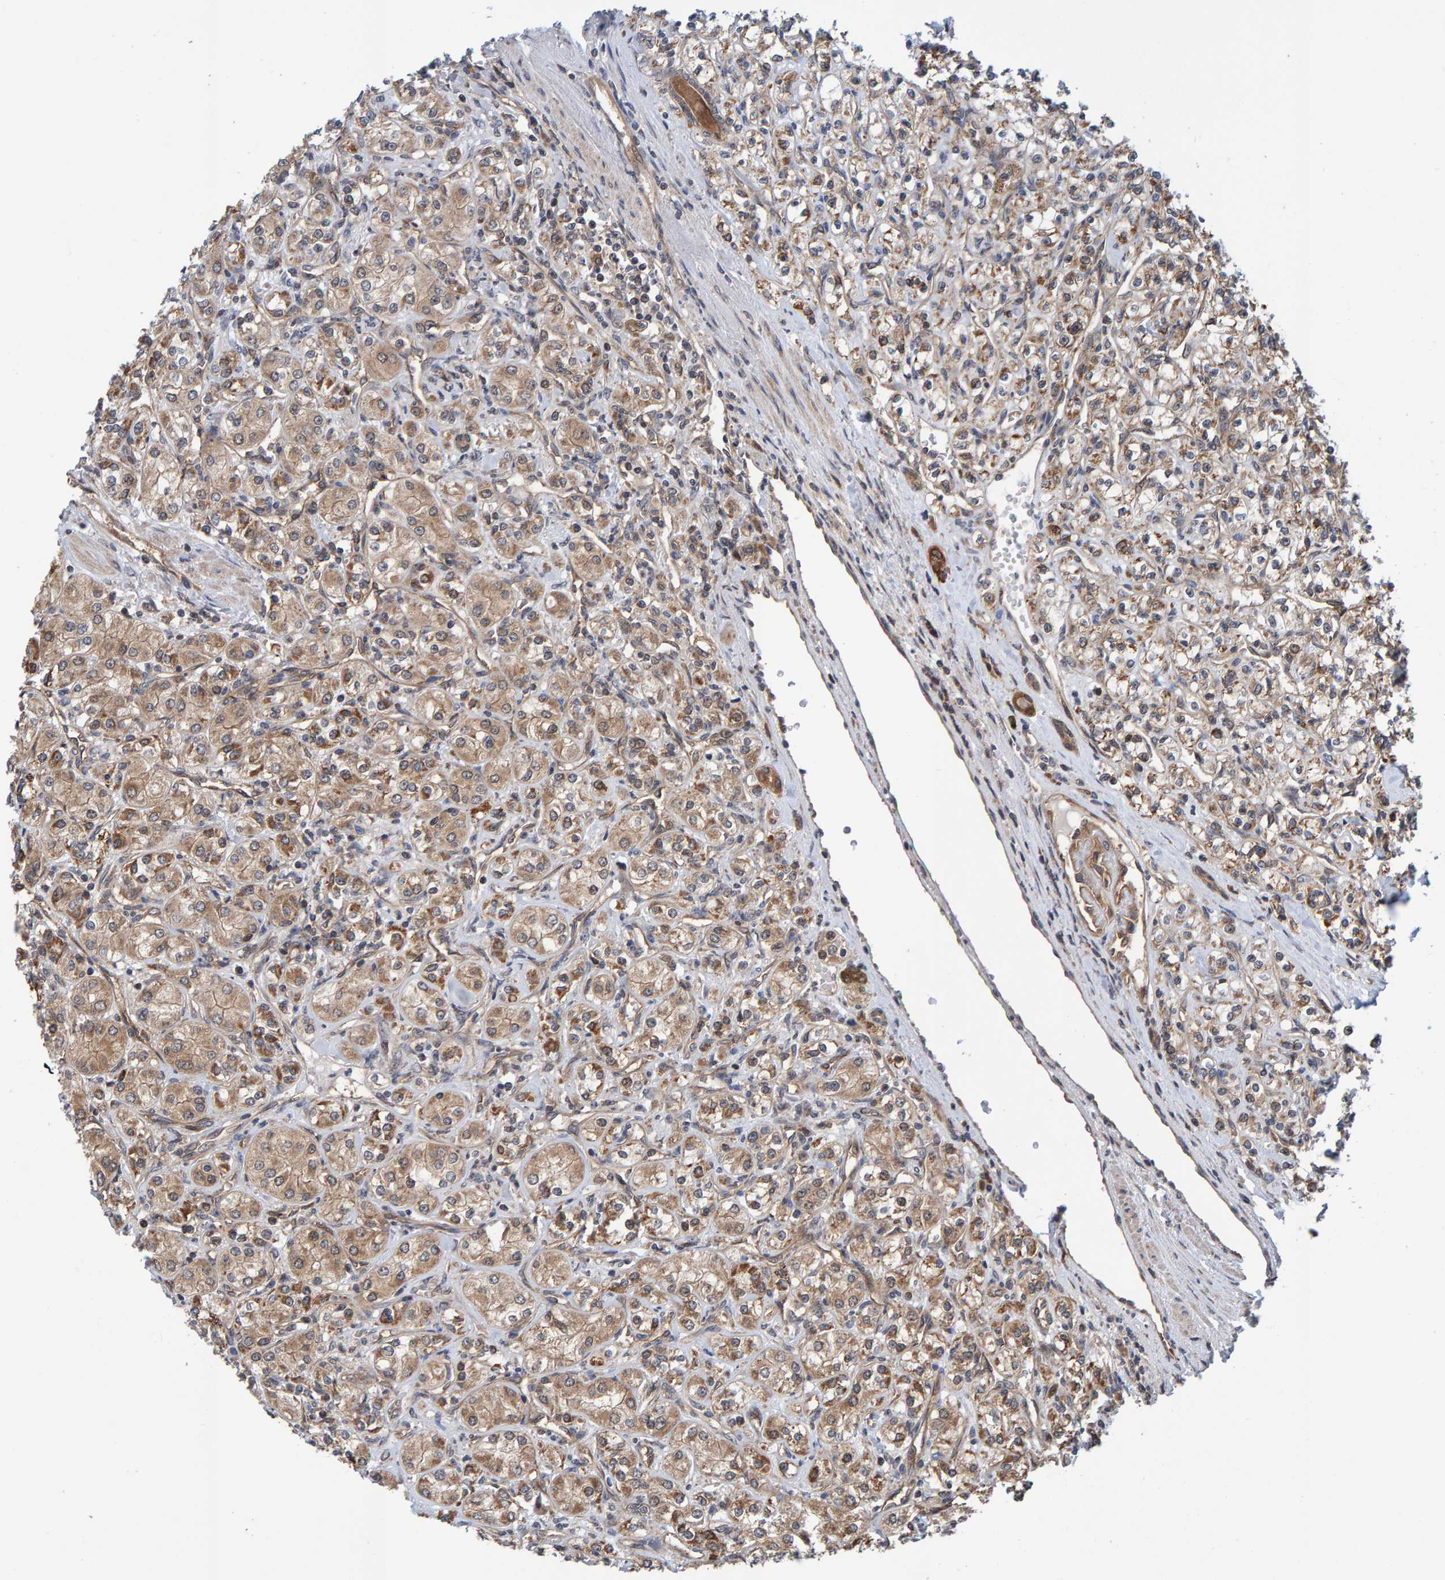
{"staining": {"intensity": "moderate", "quantity": "25%-75%", "location": "cytoplasmic/membranous"}, "tissue": "renal cancer", "cell_type": "Tumor cells", "image_type": "cancer", "snomed": [{"axis": "morphology", "description": "Adenocarcinoma, NOS"}, {"axis": "topography", "description": "Kidney"}], "caption": "An immunohistochemistry (IHC) photomicrograph of tumor tissue is shown. Protein staining in brown shows moderate cytoplasmic/membranous positivity in renal cancer (adenocarcinoma) within tumor cells. (DAB IHC with brightfield microscopy, high magnification).", "gene": "SCRN2", "patient": {"sex": "male", "age": 77}}